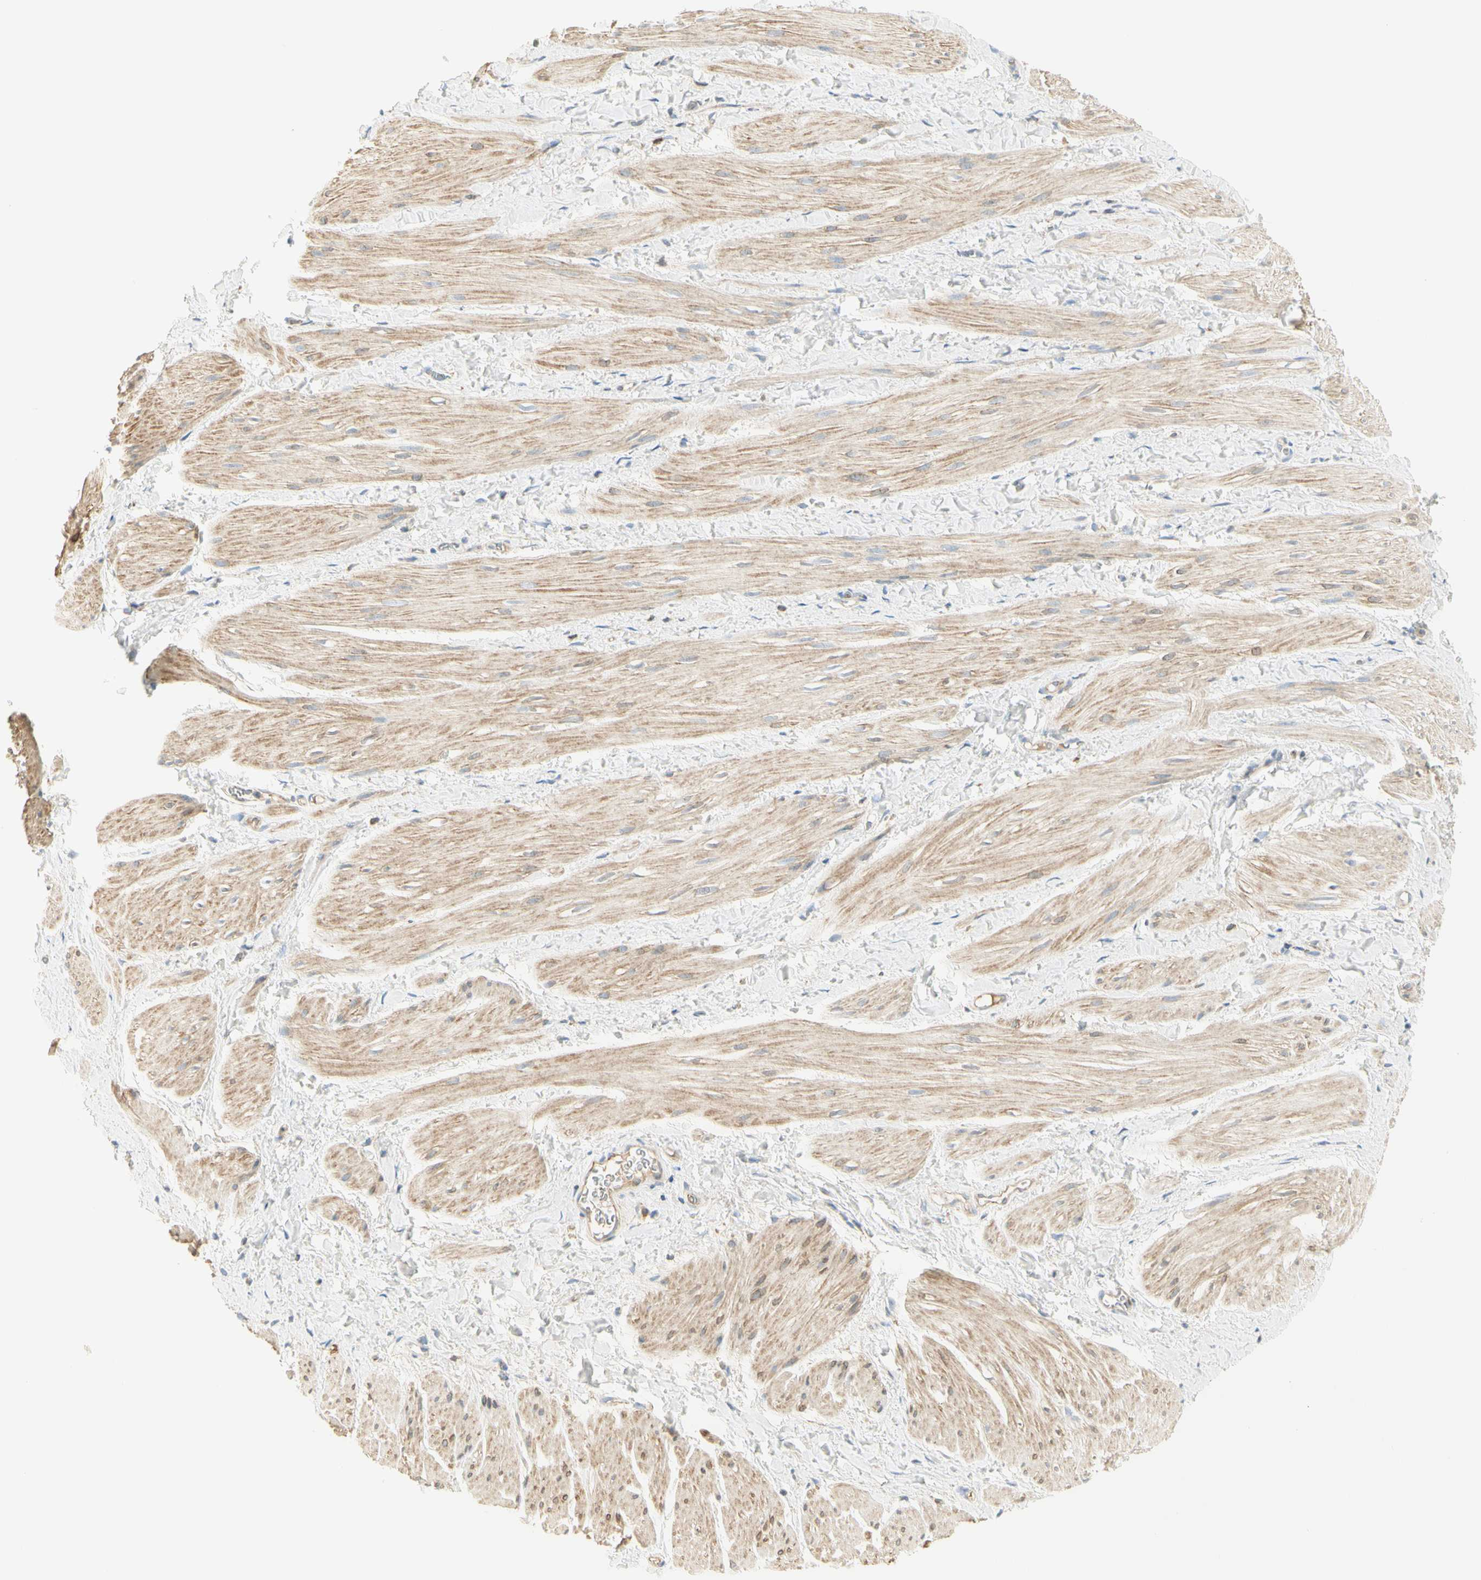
{"staining": {"intensity": "weak", "quantity": "25%-75%", "location": "cytoplasmic/membranous"}, "tissue": "smooth muscle", "cell_type": "Smooth muscle cells", "image_type": "normal", "snomed": [{"axis": "morphology", "description": "Normal tissue, NOS"}, {"axis": "topography", "description": "Smooth muscle"}], "caption": "The immunohistochemical stain shows weak cytoplasmic/membranous expression in smooth muscle cells of normal smooth muscle. (DAB IHC, brown staining for protein, blue staining for nuclei).", "gene": "TNFSF11", "patient": {"sex": "male", "age": 16}}